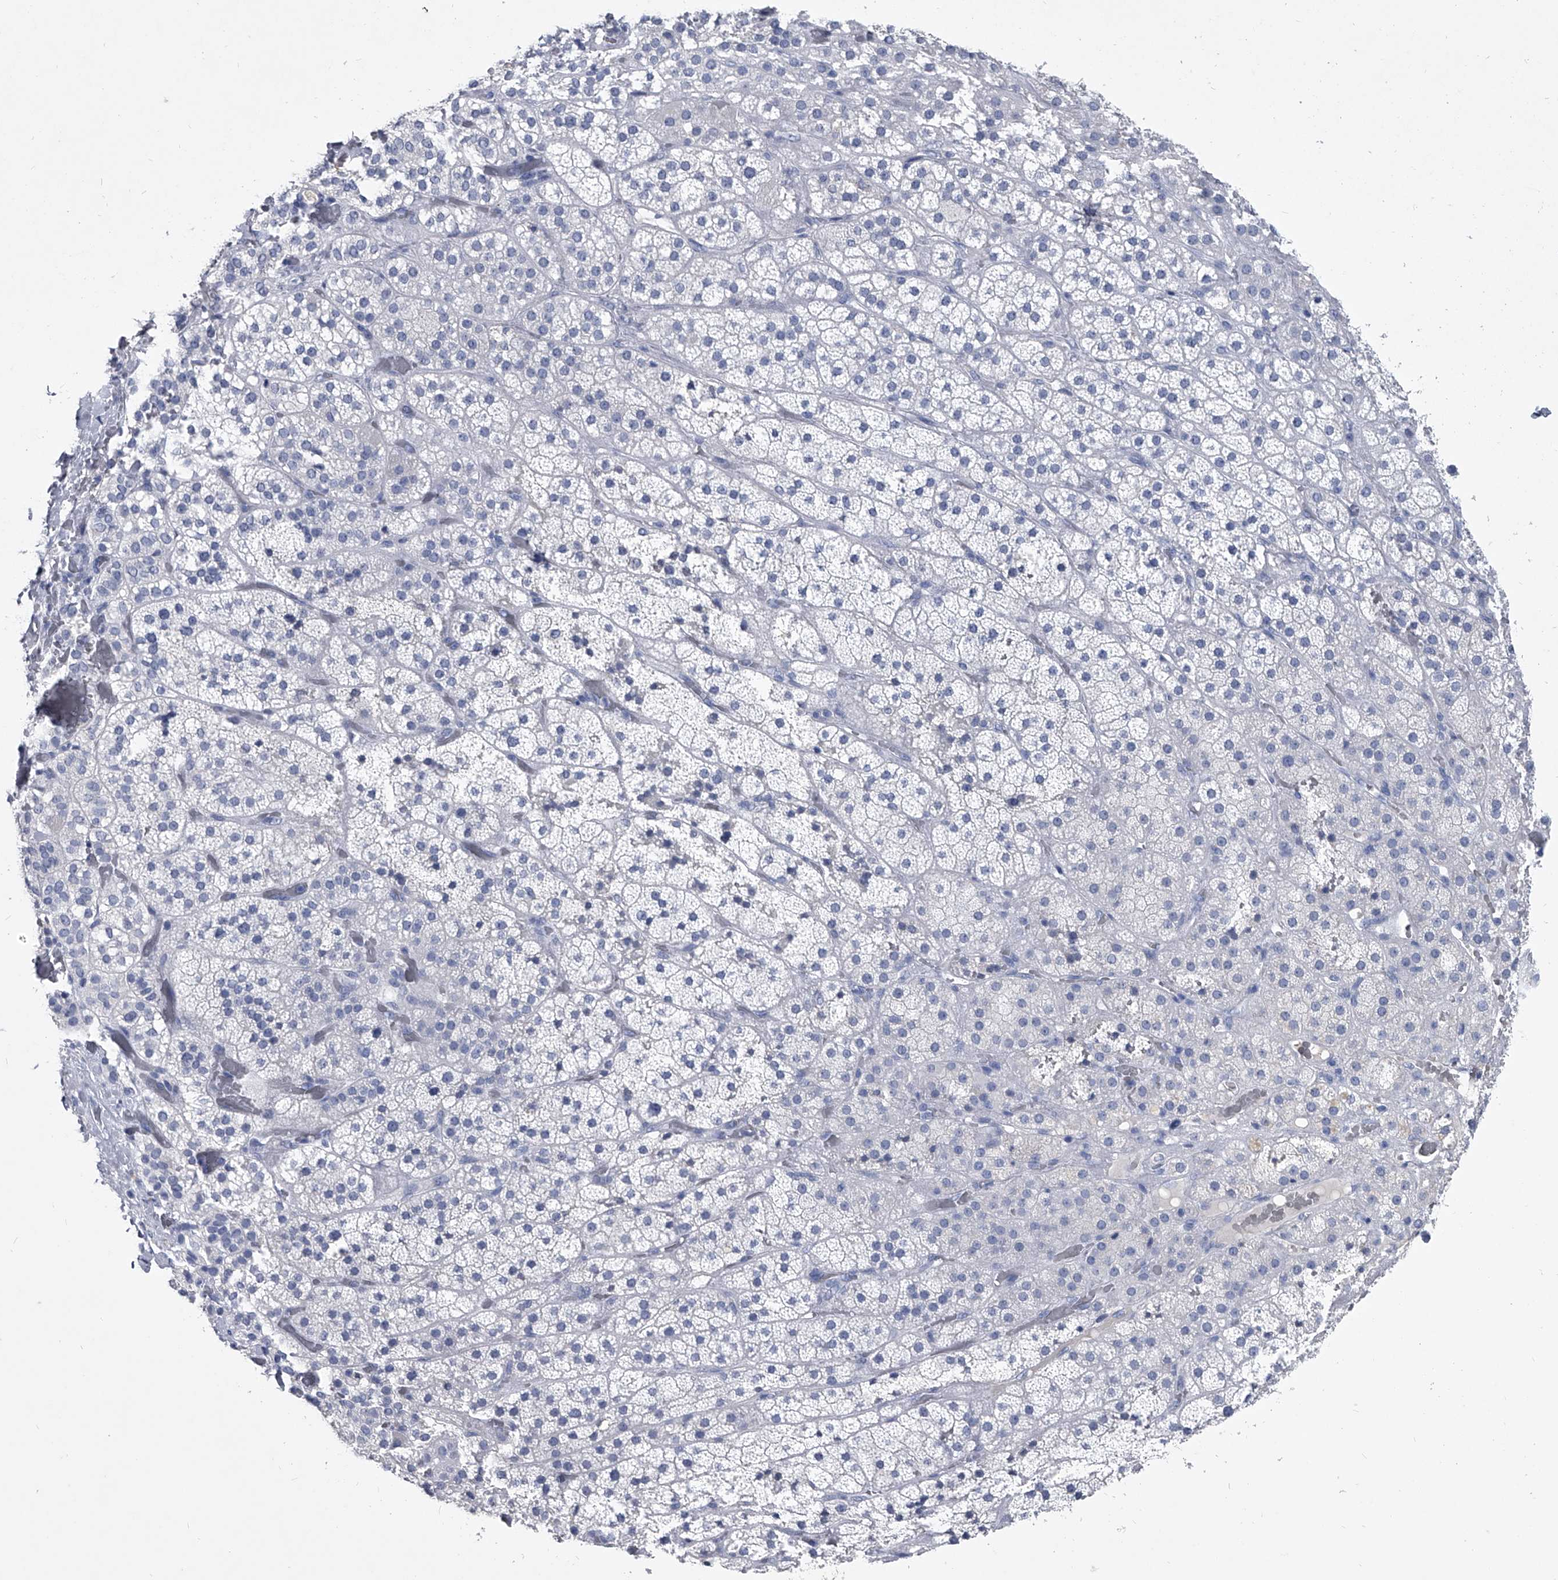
{"staining": {"intensity": "negative", "quantity": "none", "location": "none"}, "tissue": "adrenal gland", "cell_type": "Glandular cells", "image_type": "normal", "snomed": [{"axis": "morphology", "description": "Normal tissue, NOS"}, {"axis": "topography", "description": "Adrenal gland"}], "caption": "This is a image of immunohistochemistry (IHC) staining of benign adrenal gland, which shows no expression in glandular cells.", "gene": "BCAS1", "patient": {"sex": "male", "age": 57}}